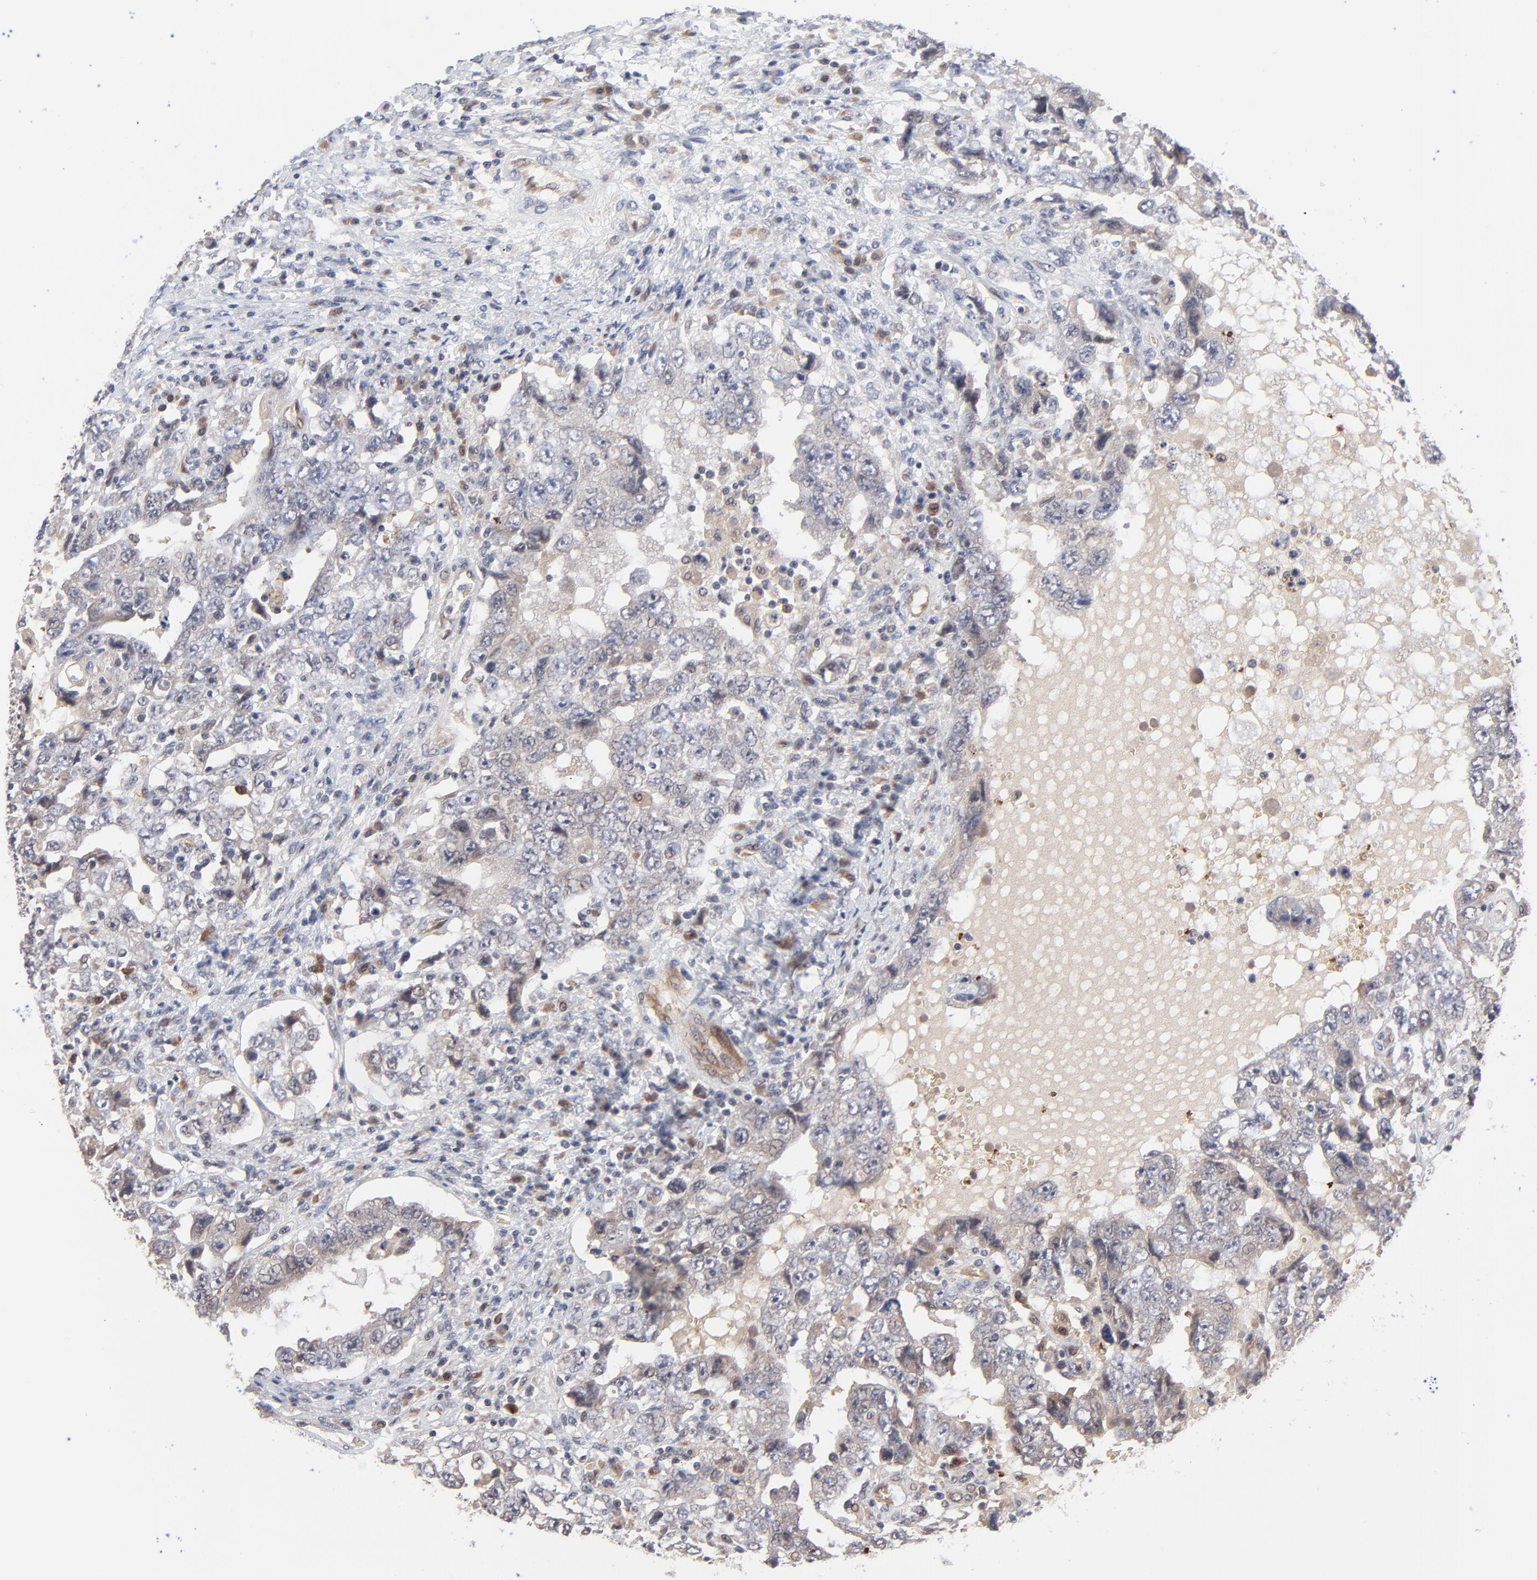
{"staining": {"intensity": "weak", "quantity": "<25%", "location": "cytoplasmic/membranous"}, "tissue": "testis cancer", "cell_type": "Tumor cells", "image_type": "cancer", "snomed": [{"axis": "morphology", "description": "Carcinoma, Embryonal, NOS"}, {"axis": "topography", "description": "Testis"}], "caption": "Testis cancer stained for a protein using immunohistochemistry demonstrates no staining tumor cells.", "gene": "CASP10", "patient": {"sex": "male", "age": 26}}